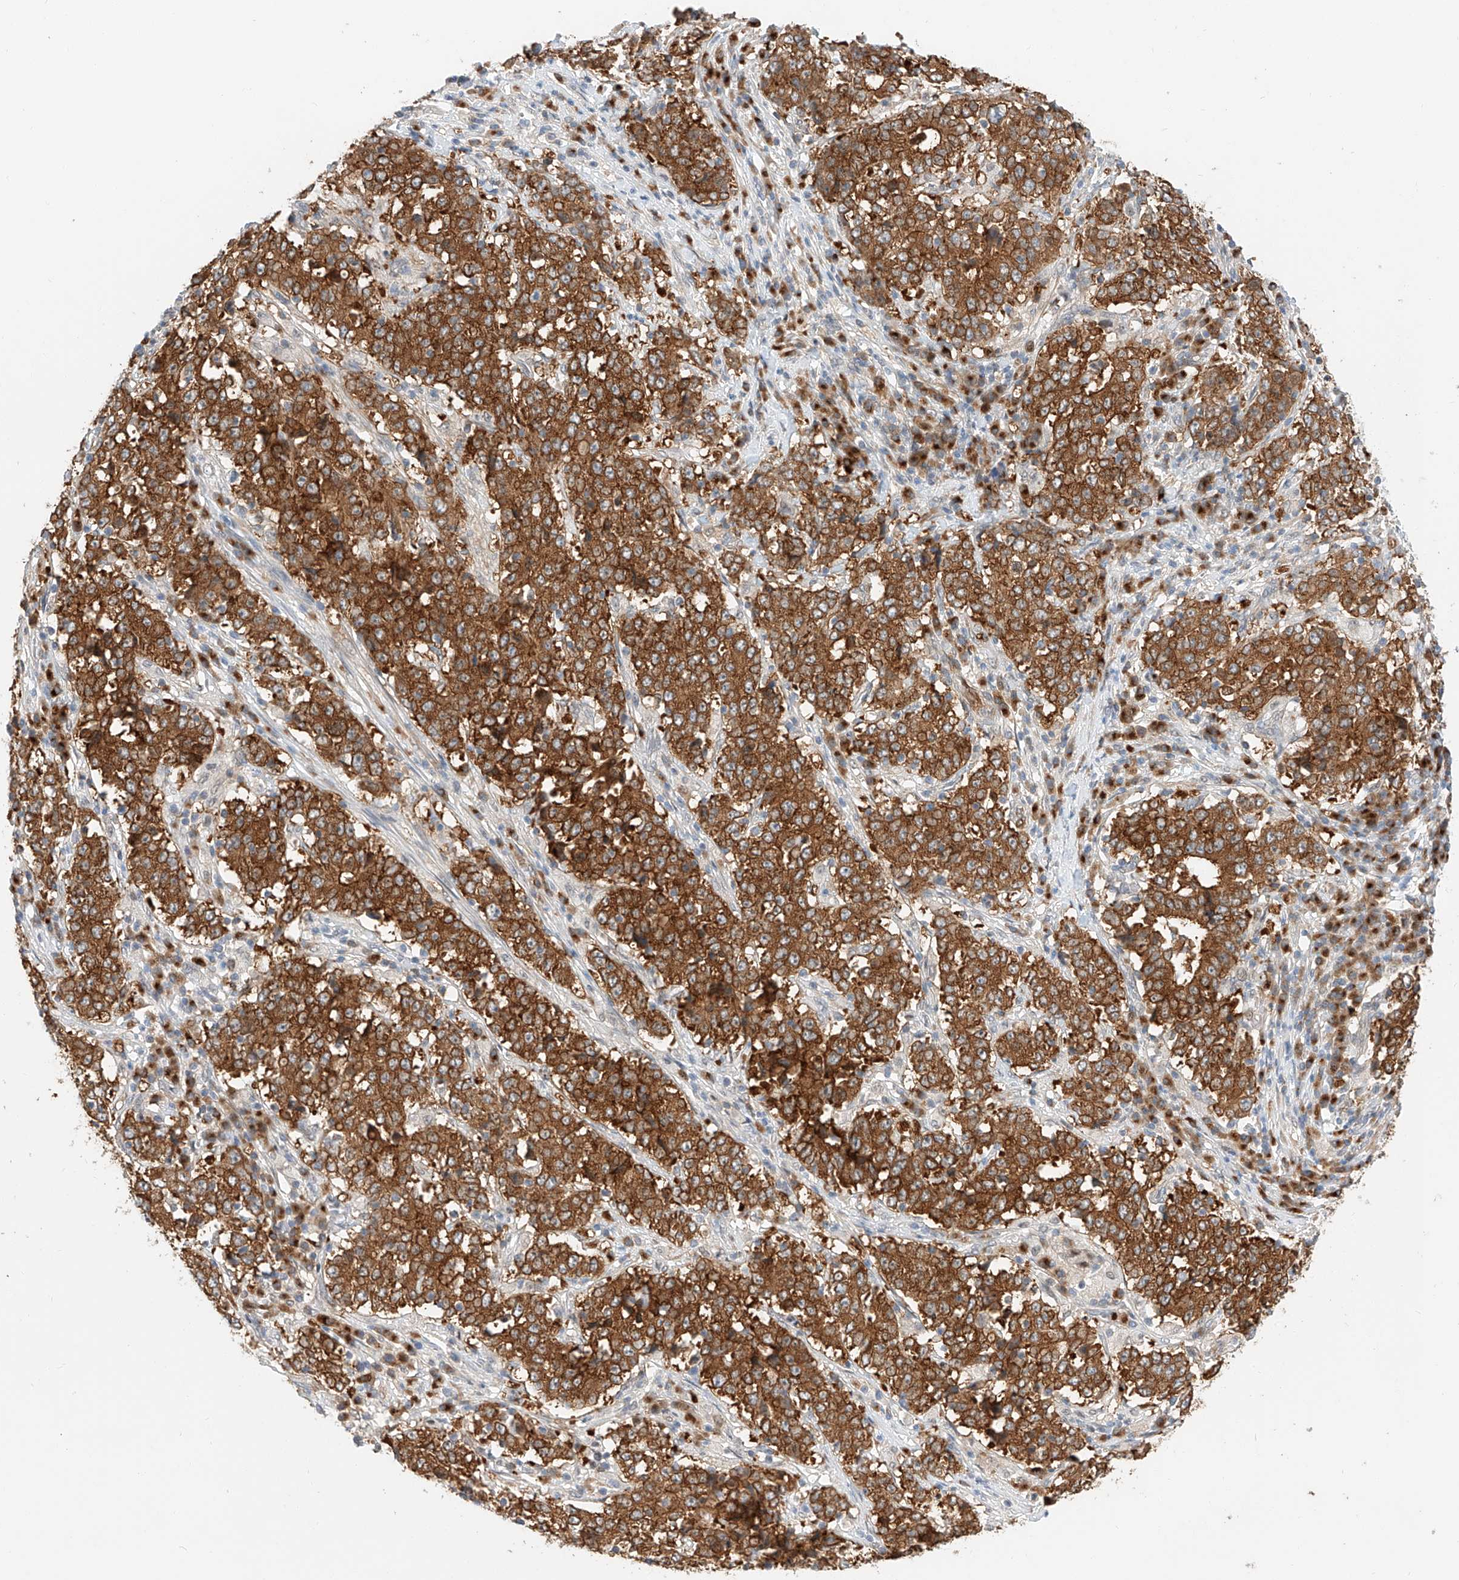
{"staining": {"intensity": "strong", "quantity": ">75%", "location": "cytoplasmic/membranous"}, "tissue": "stomach cancer", "cell_type": "Tumor cells", "image_type": "cancer", "snomed": [{"axis": "morphology", "description": "Adenocarcinoma, NOS"}, {"axis": "topography", "description": "Stomach"}], "caption": "This is an image of immunohistochemistry (IHC) staining of stomach adenocarcinoma, which shows strong staining in the cytoplasmic/membranous of tumor cells.", "gene": "CARMIL1", "patient": {"sex": "male", "age": 59}}